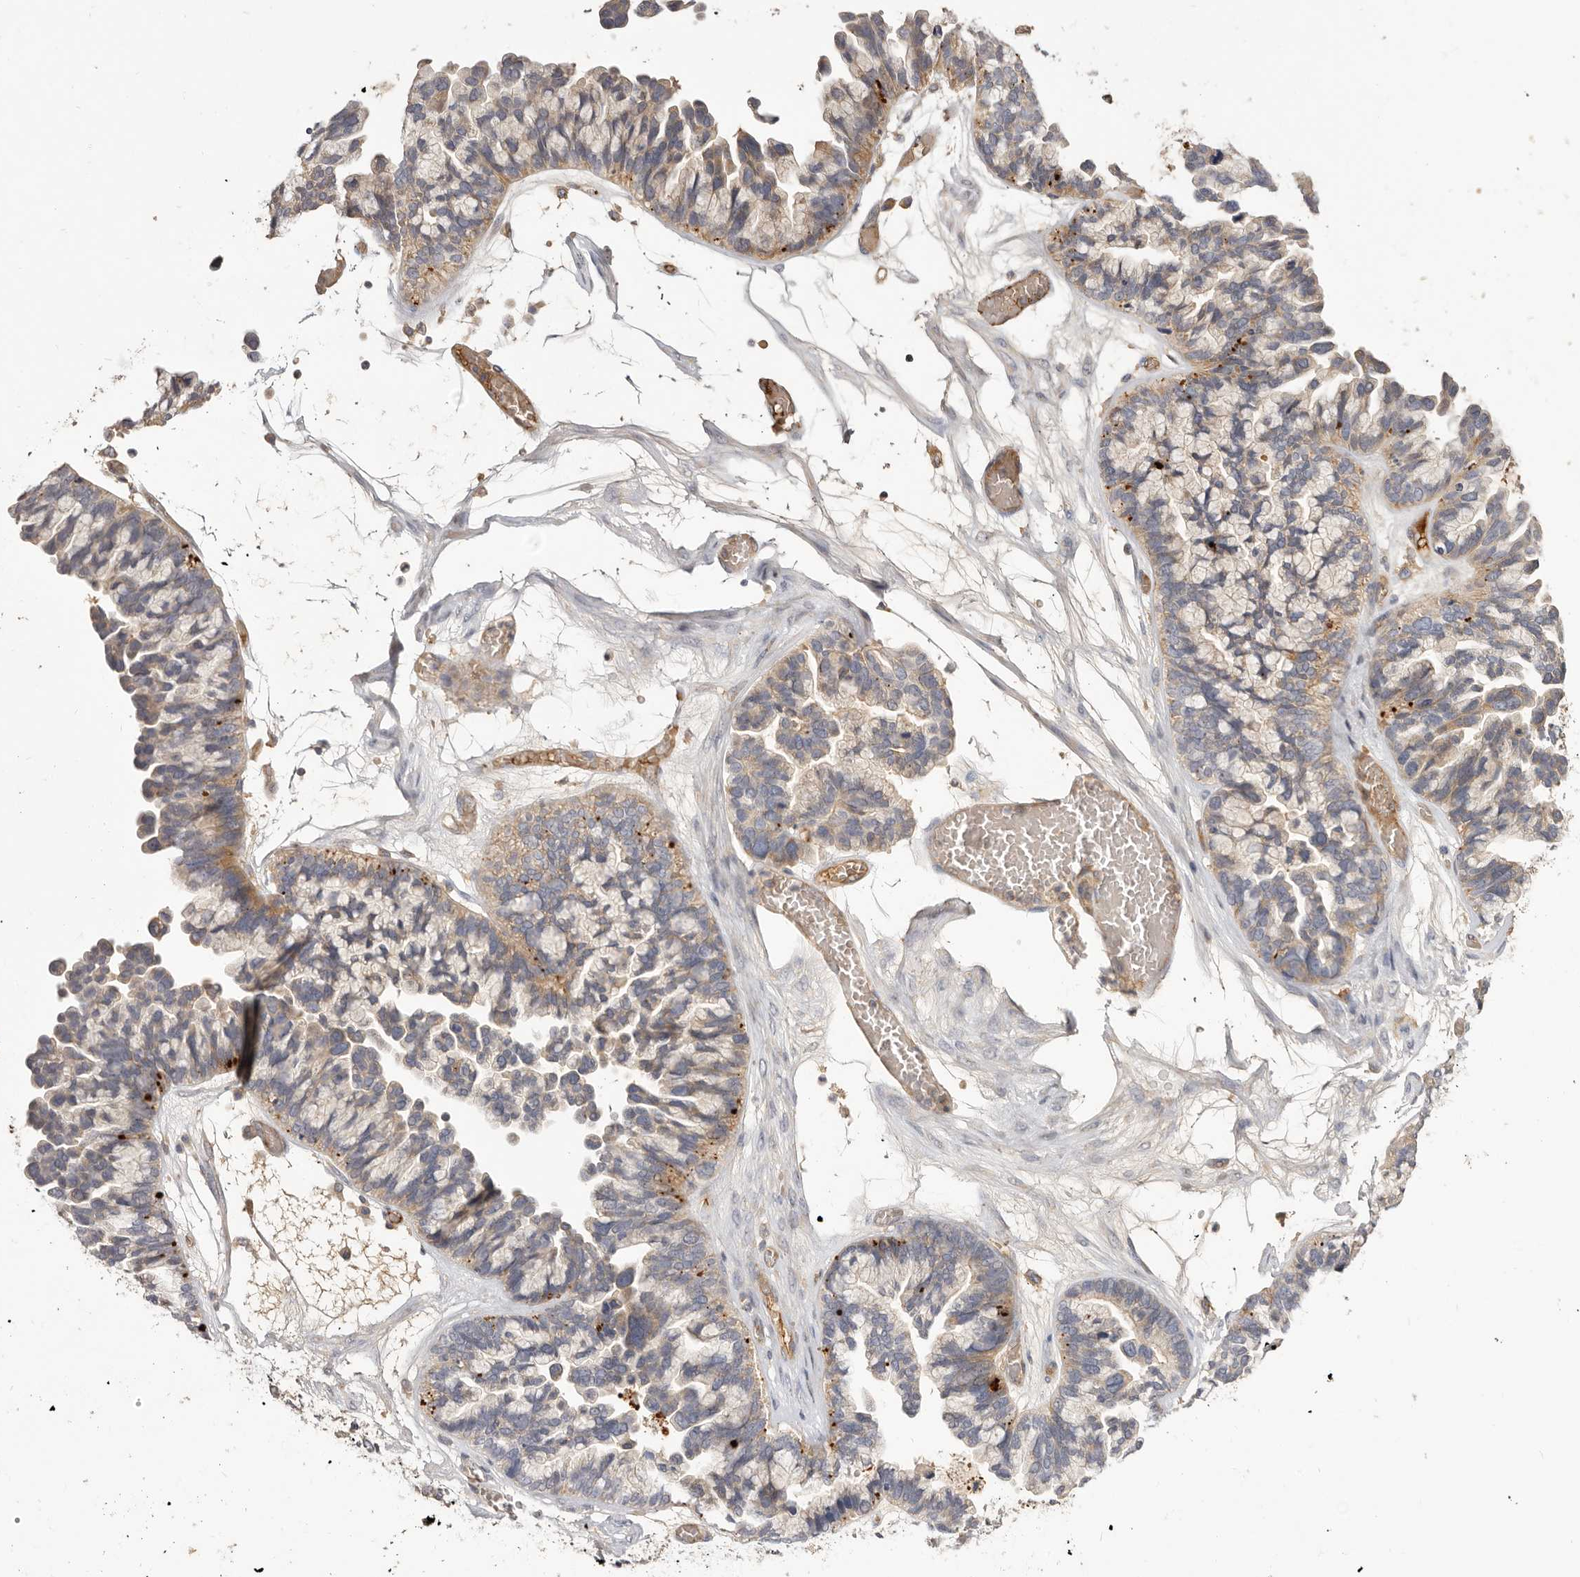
{"staining": {"intensity": "weak", "quantity": "25%-75%", "location": "cytoplasmic/membranous"}, "tissue": "ovarian cancer", "cell_type": "Tumor cells", "image_type": "cancer", "snomed": [{"axis": "morphology", "description": "Cystadenocarcinoma, serous, NOS"}, {"axis": "topography", "description": "Ovary"}], "caption": "The micrograph reveals a brown stain indicating the presence of a protein in the cytoplasmic/membranous of tumor cells in serous cystadenocarcinoma (ovarian).", "gene": "ADAMTS9", "patient": {"sex": "female", "age": 56}}